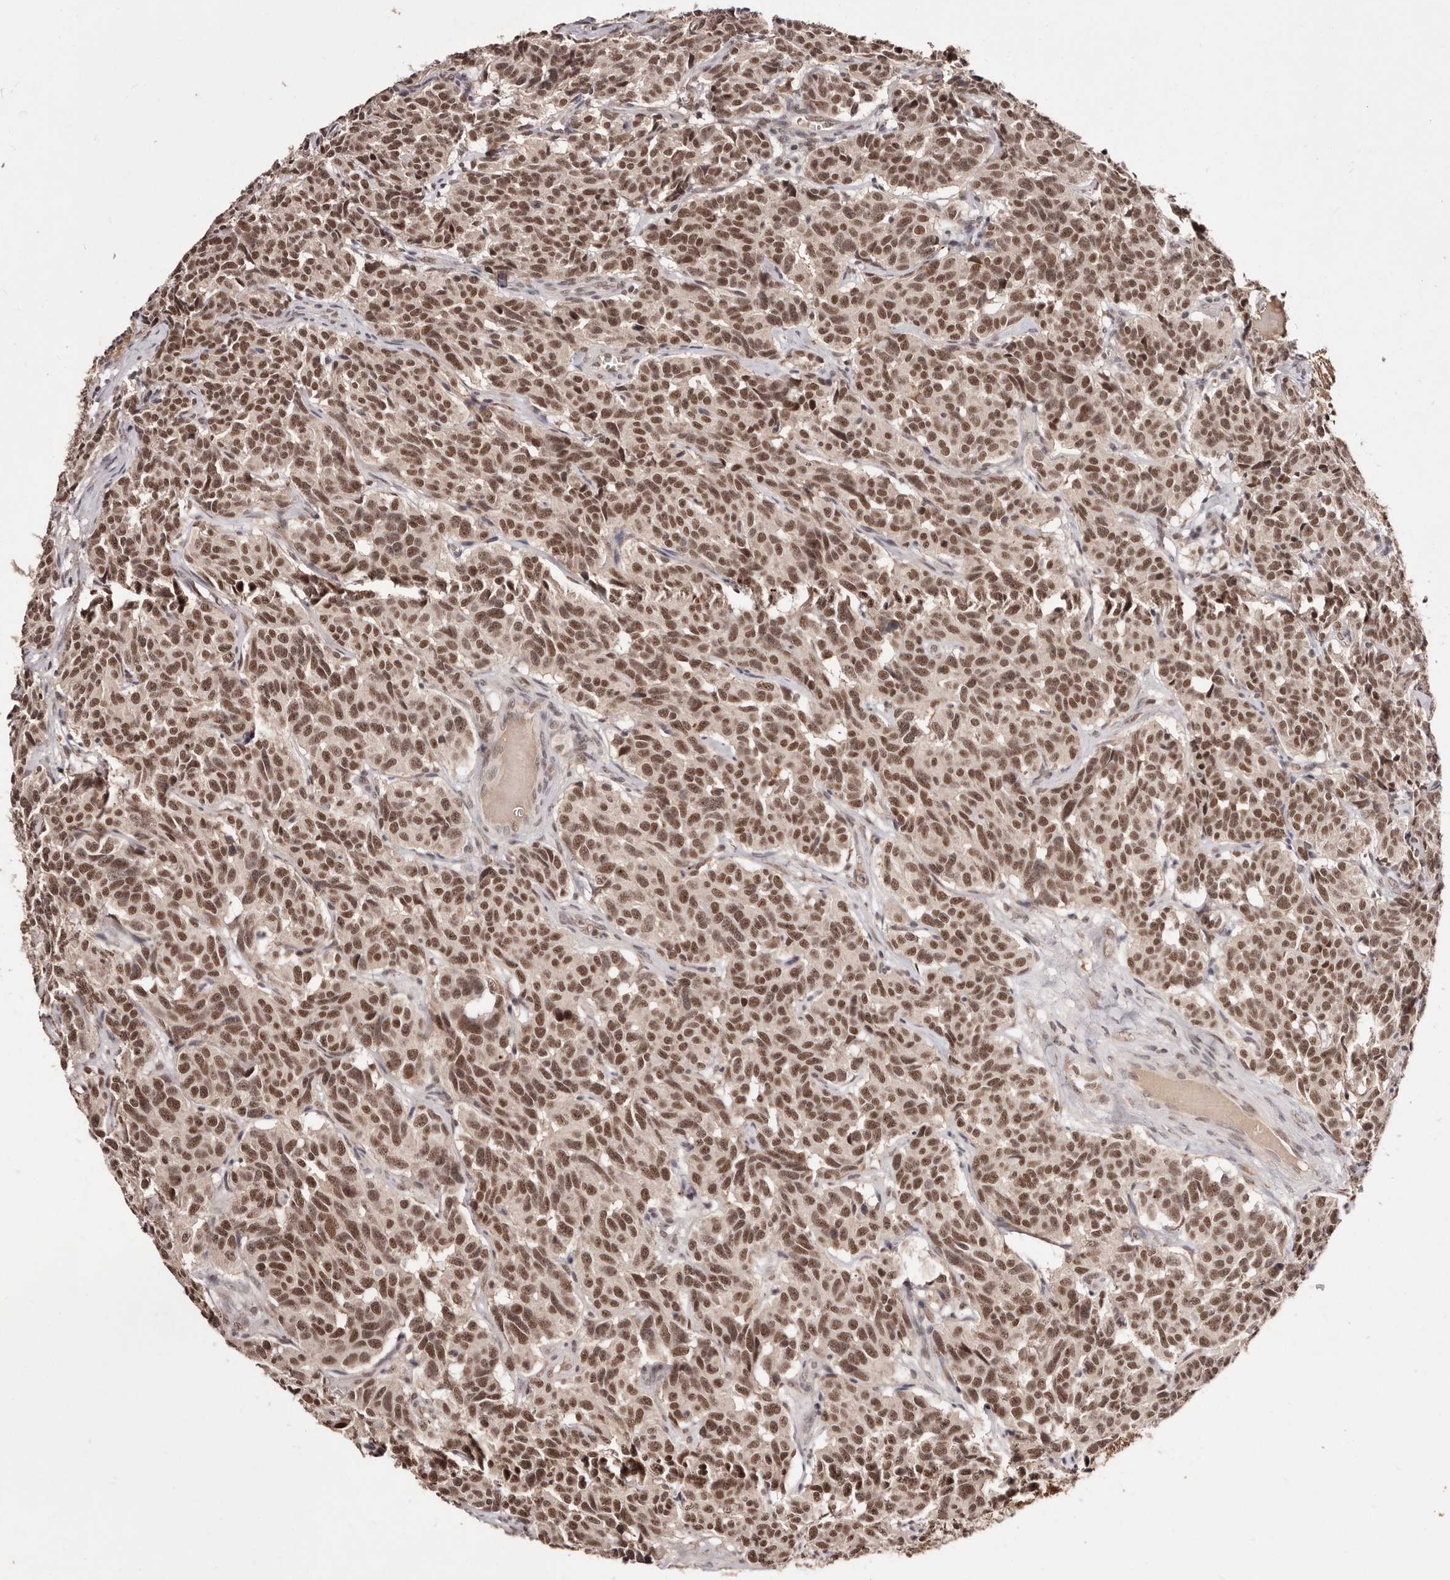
{"staining": {"intensity": "moderate", "quantity": ">75%", "location": "nuclear"}, "tissue": "carcinoid", "cell_type": "Tumor cells", "image_type": "cancer", "snomed": [{"axis": "morphology", "description": "Carcinoid, malignant, NOS"}, {"axis": "topography", "description": "Lung"}], "caption": "Immunohistochemical staining of carcinoid (malignant) demonstrates medium levels of moderate nuclear protein expression in approximately >75% of tumor cells.", "gene": "BICRAL", "patient": {"sex": "female", "age": 46}}